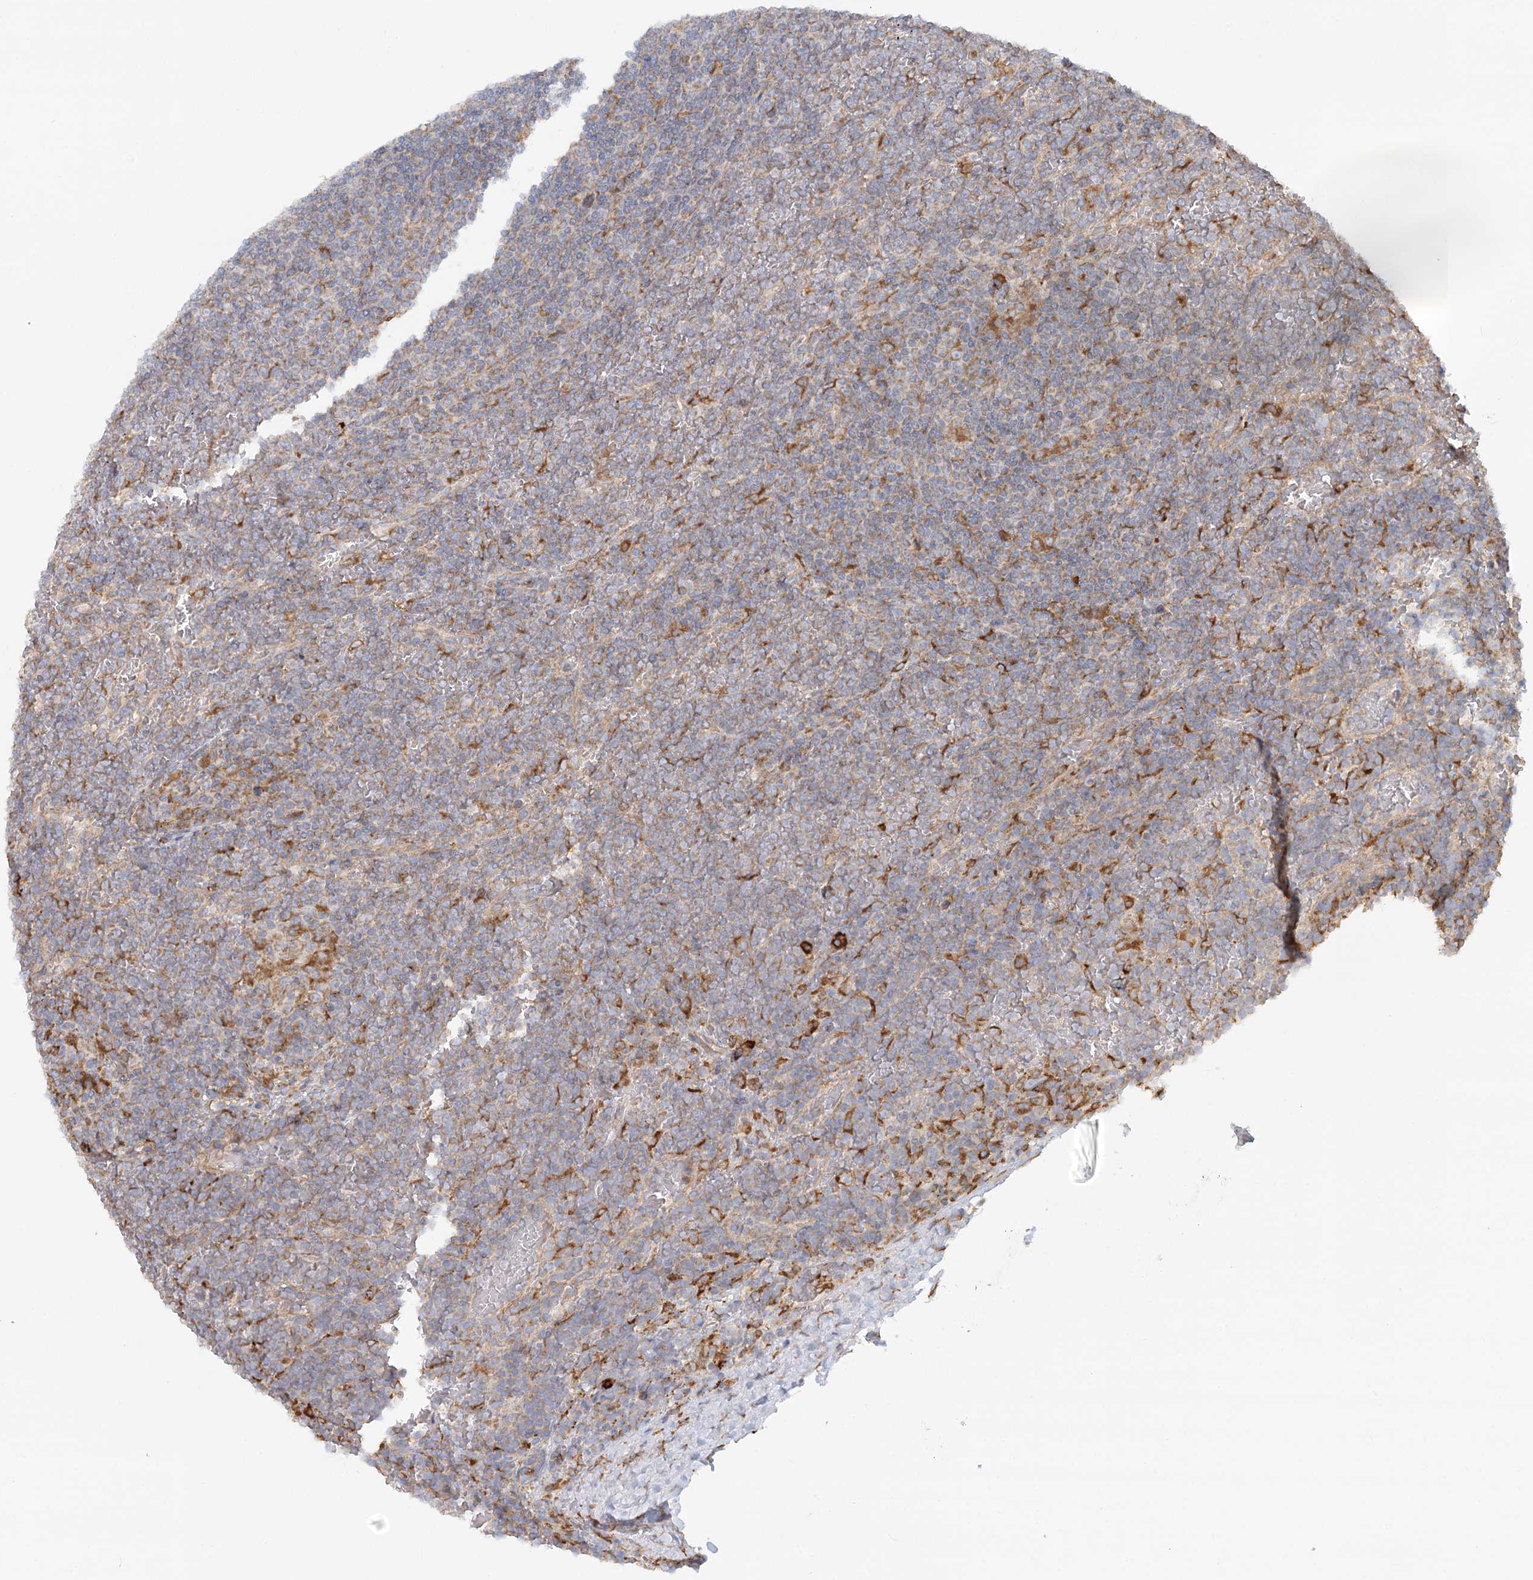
{"staining": {"intensity": "negative", "quantity": "none", "location": "none"}, "tissue": "lymphoma", "cell_type": "Tumor cells", "image_type": "cancer", "snomed": [{"axis": "morphology", "description": "Malignant lymphoma, non-Hodgkin's type, Low grade"}, {"axis": "topography", "description": "Spleen"}], "caption": "Lymphoma was stained to show a protein in brown. There is no significant positivity in tumor cells.", "gene": "TAS1R1", "patient": {"sex": "female", "age": 19}}